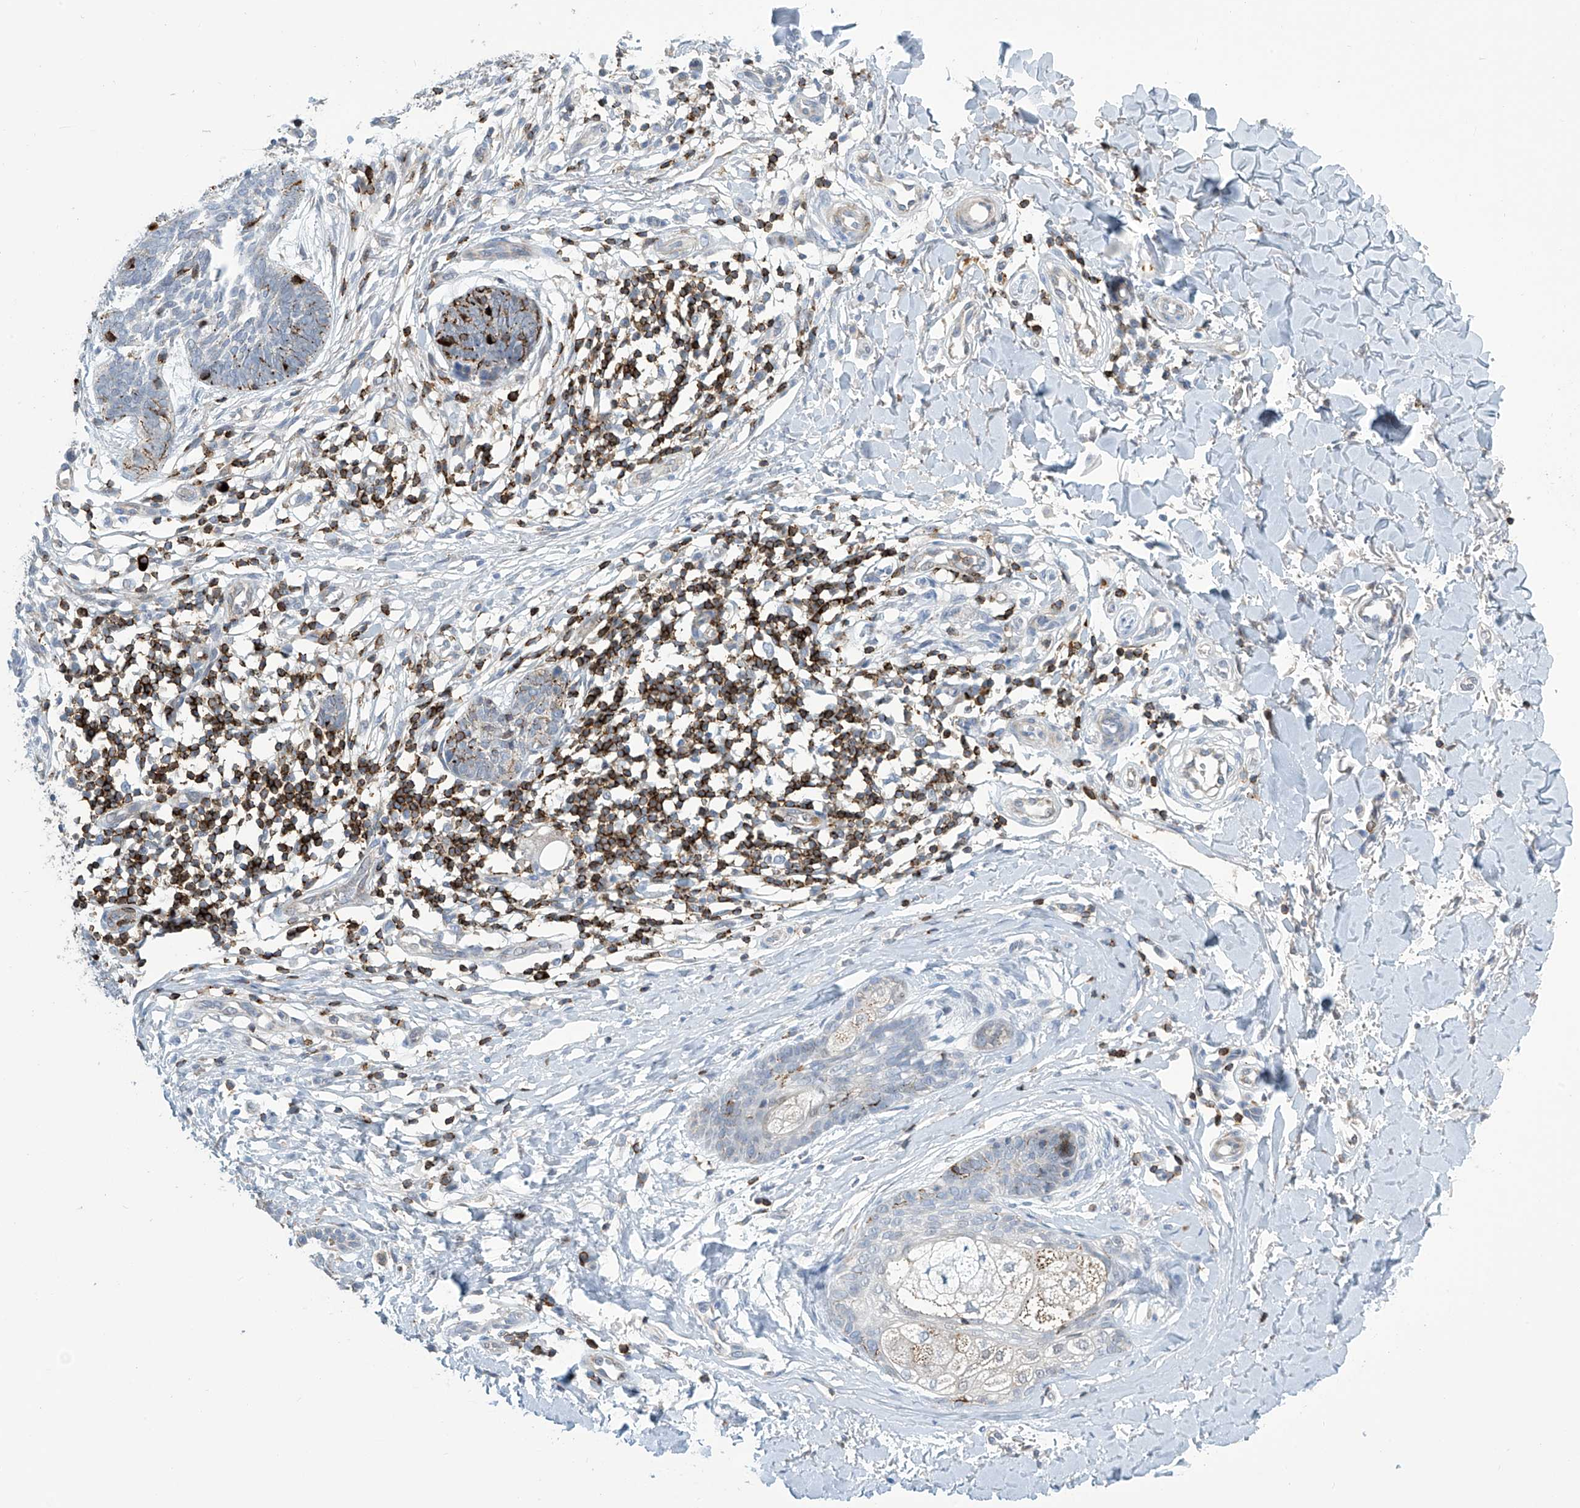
{"staining": {"intensity": "negative", "quantity": "none", "location": "none"}, "tissue": "skin cancer", "cell_type": "Tumor cells", "image_type": "cancer", "snomed": [{"axis": "morphology", "description": "Basal cell carcinoma"}, {"axis": "topography", "description": "Skin"}], "caption": "A high-resolution photomicrograph shows IHC staining of skin cancer (basal cell carcinoma), which exhibits no significant positivity in tumor cells. (DAB immunohistochemistry, high magnification).", "gene": "IBA57", "patient": {"sex": "female", "age": 64}}